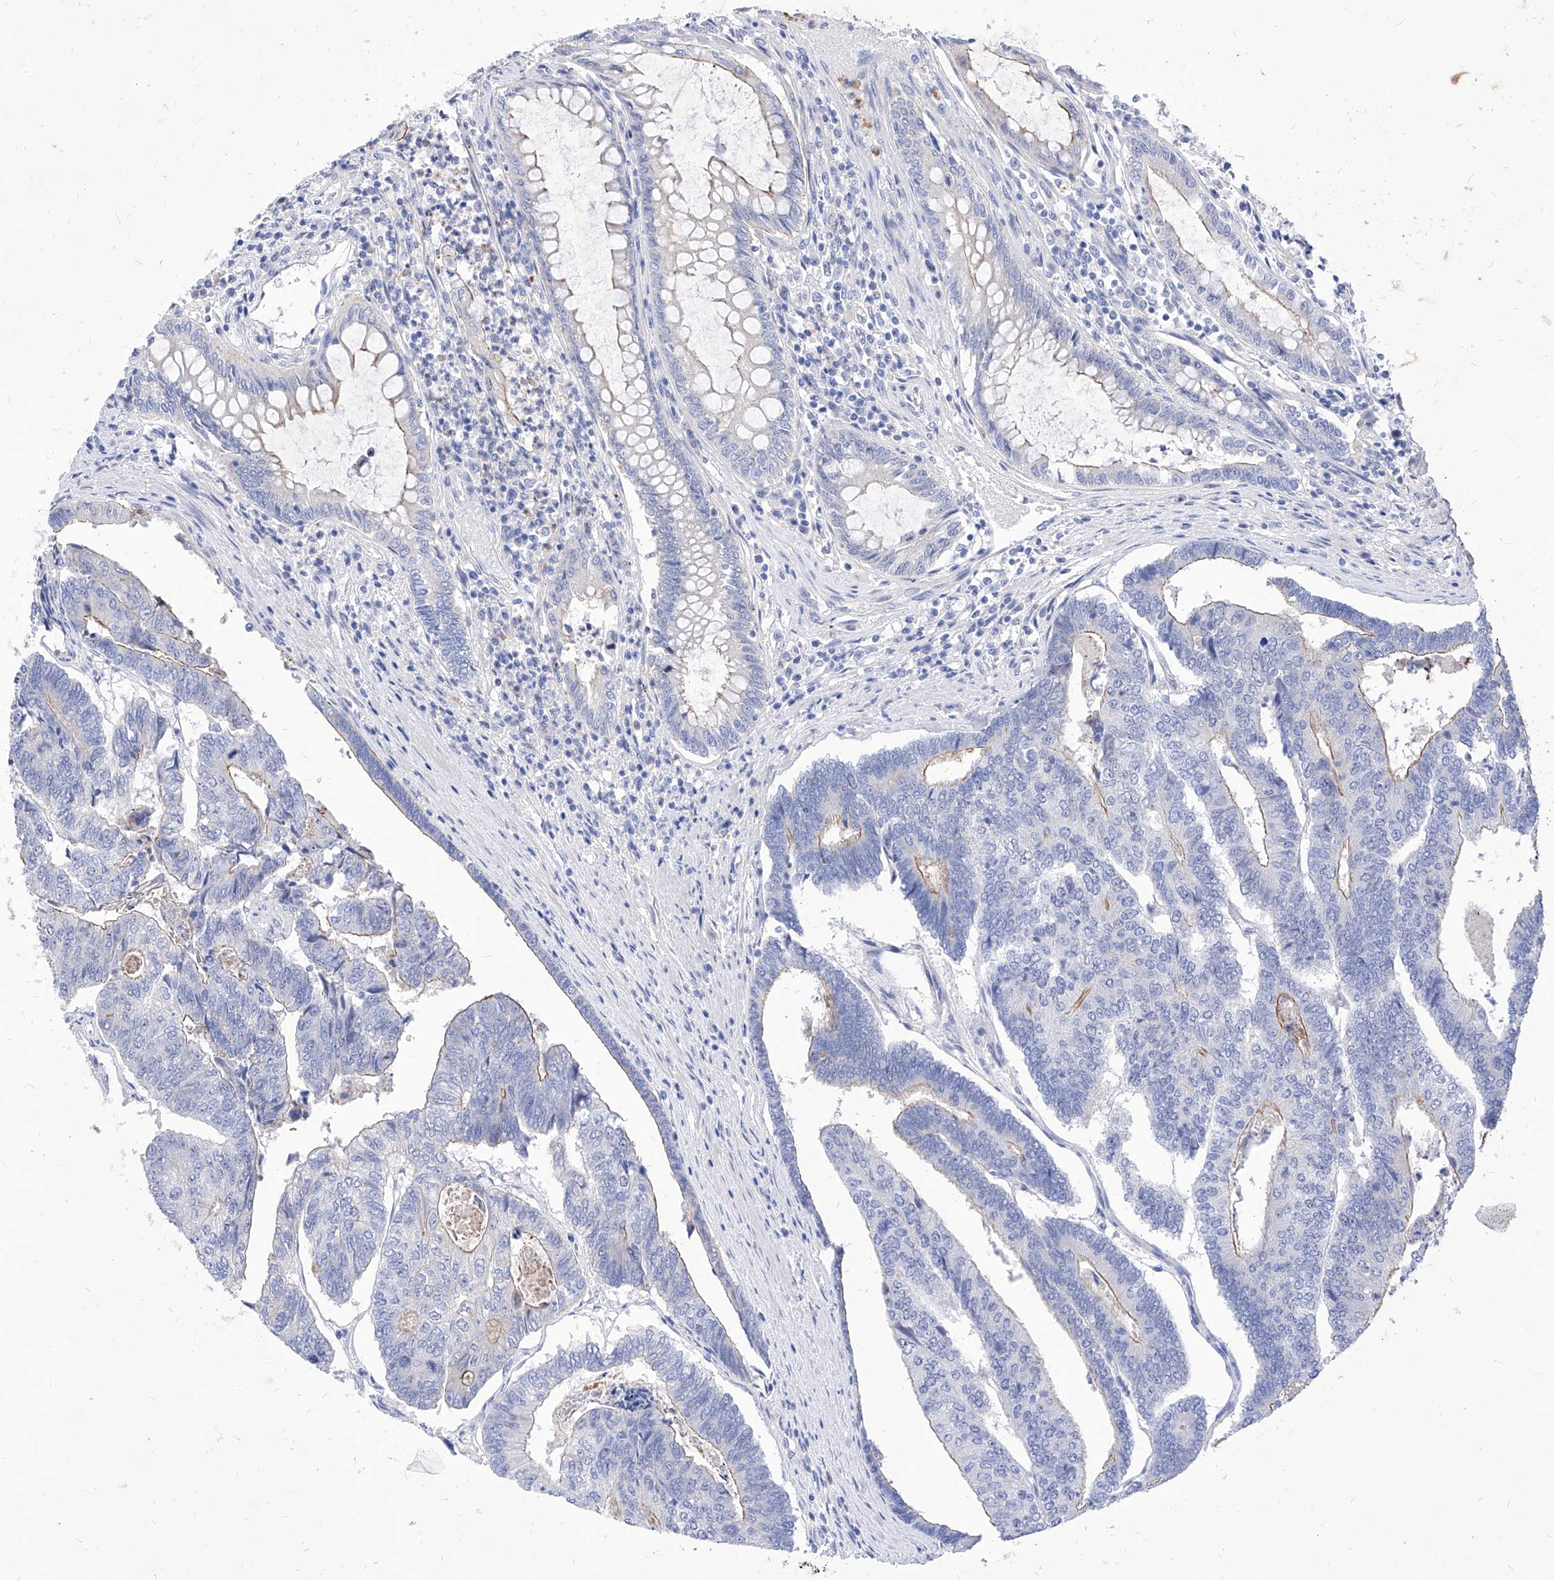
{"staining": {"intensity": "moderate", "quantity": "<25%", "location": "cytoplasmic/membranous"}, "tissue": "colorectal cancer", "cell_type": "Tumor cells", "image_type": "cancer", "snomed": [{"axis": "morphology", "description": "Adenocarcinoma, NOS"}, {"axis": "topography", "description": "Colon"}], "caption": "Immunohistochemical staining of adenocarcinoma (colorectal) reveals low levels of moderate cytoplasmic/membranous protein positivity in about <25% of tumor cells. Nuclei are stained in blue.", "gene": "VAX1", "patient": {"sex": "female", "age": 67}}